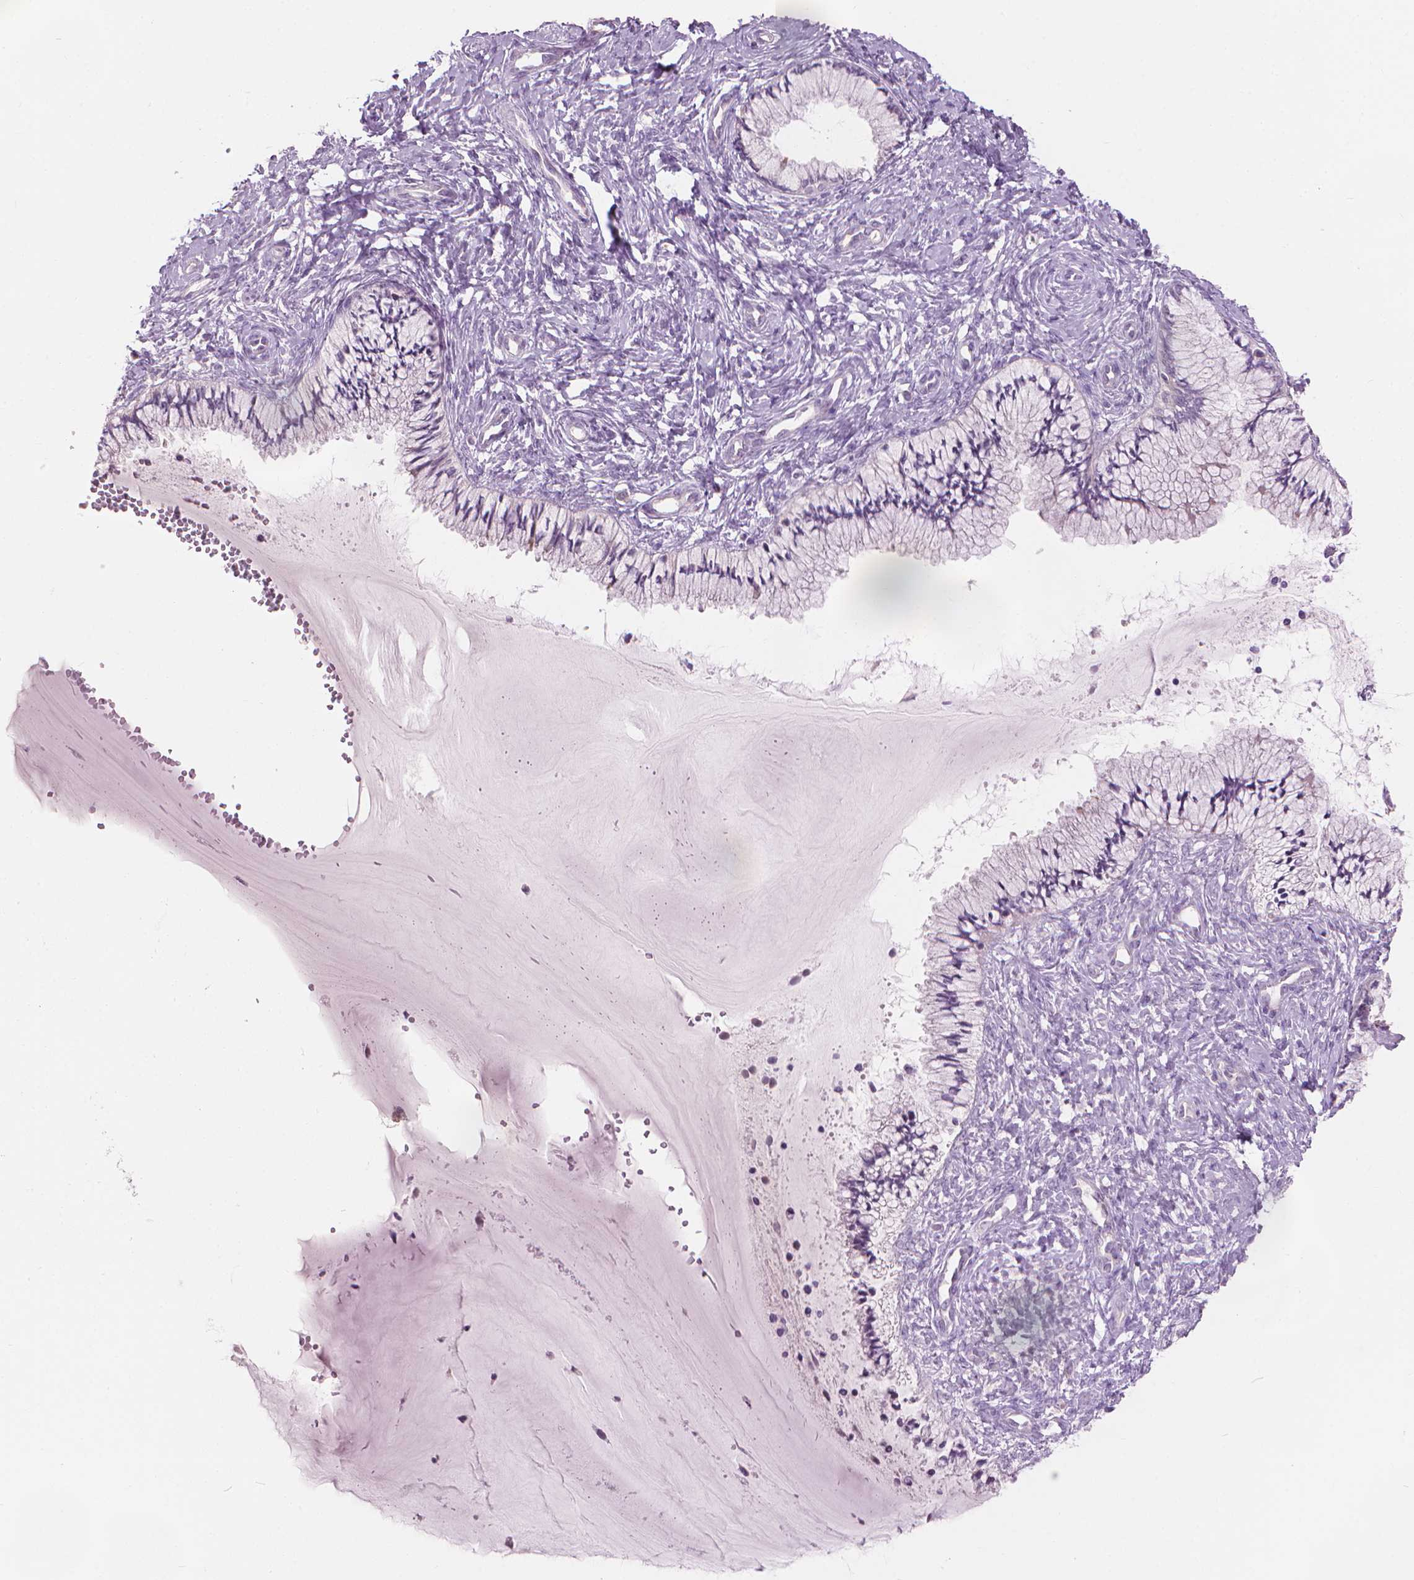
{"staining": {"intensity": "negative", "quantity": "none", "location": "none"}, "tissue": "cervix", "cell_type": "Glandular cells", "image_type": "normal", "snomed": [{"axis": "morphology", "description": "Normal tissue, NOS"}, {"axis": "topography", "description": "Cervix"}], "caption": "The immunohistochemistry histopathology image has no significant positivity in glandular cells of cervix.", "gene": "CFAP126", "patient": {"sex": "female", "age": 37}}